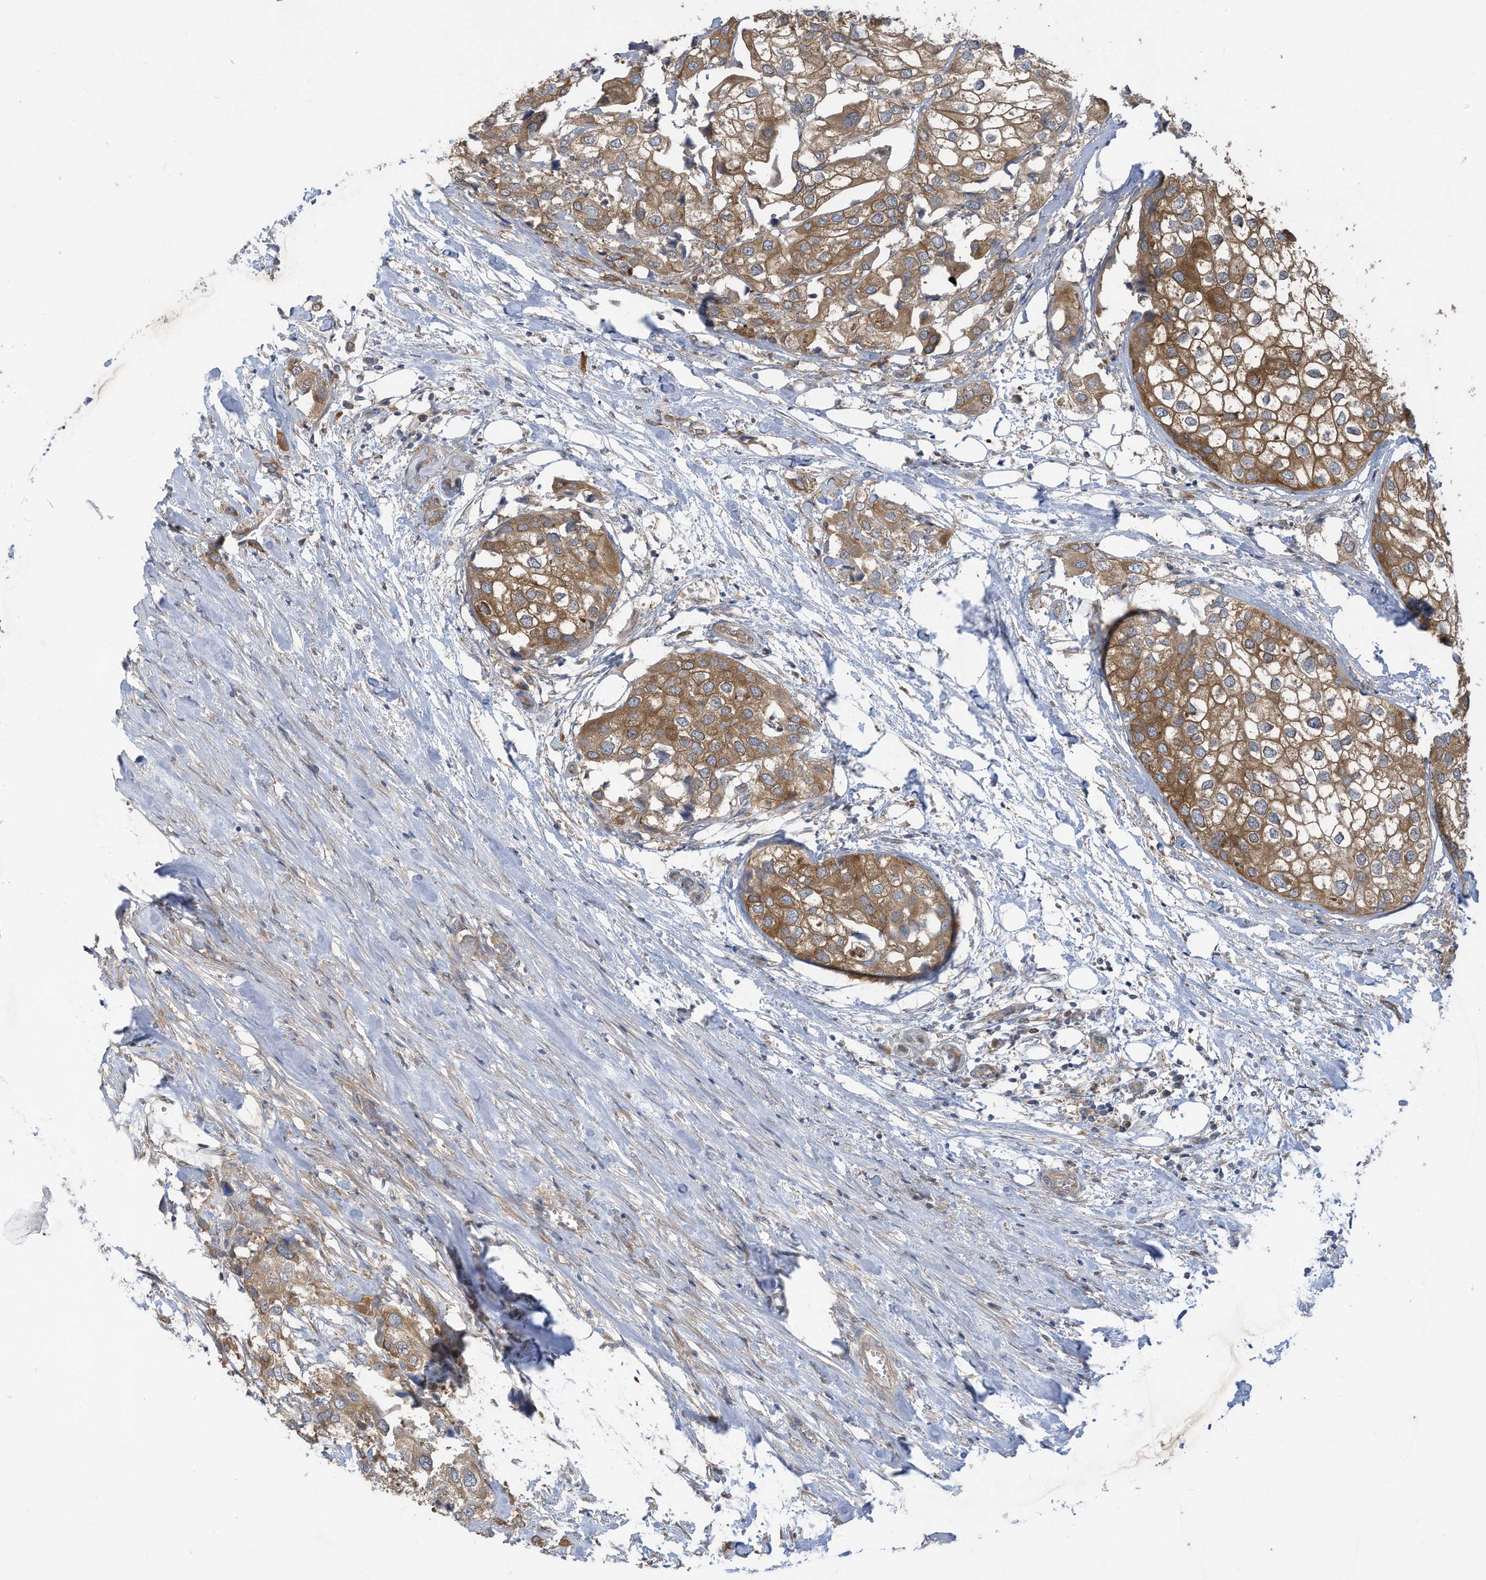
{"staining": {"intensity": "moderate", "quantity": ">75%", "location": "cytoplasmic/membranous"}, "tissue": "urothelial cancer", "cell_type": "Tumor cells", "image_type": "cancer", "snomed": [{"axis": "morphology", "description": "Urothelial carcinoma, High grade"}, {"axis": "topography", "description": "Urinary bladder"}], "caption": "Immunohistochemistry (IHC) staining of urothelial carcinoma (high-grade), which exhibits medium levels of moderate cytoplasmic/membranous positivity in approximately >75% of tumor cells indicating moderate cytoplasmic/membranous protein positivity. The staining was performed using DAB (brown) for protein detection and nuclei were counterstained in hematoxylin (blue).", "gene": "ADI1", "patient": {"sex": "male", "age": 64}}